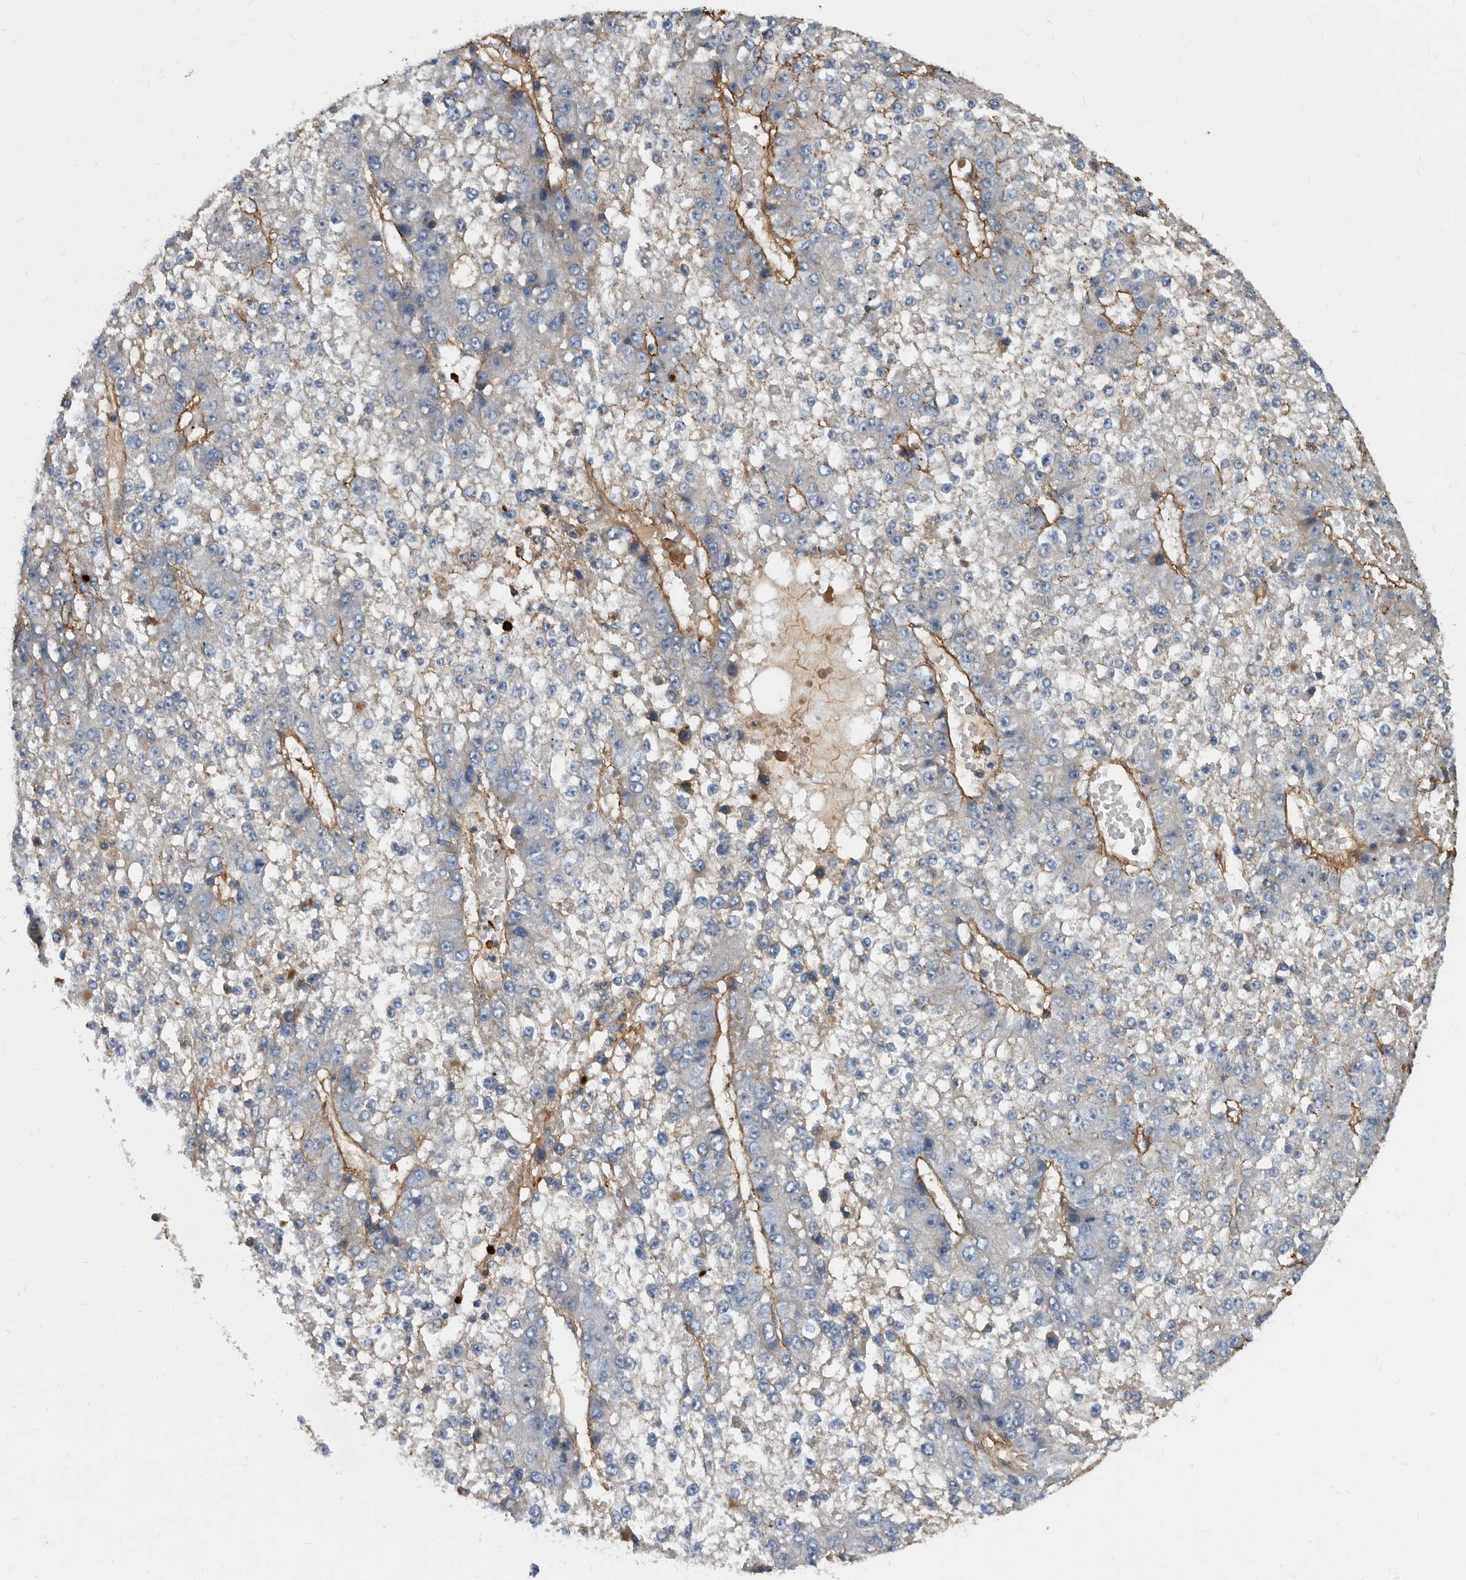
{"staining": {"intensity": "moderate", "quantity": "<25%", "location": "cytoplasmic/membranous"}, "tissue": "liver cancer", "cell_type": "Tumor cells", "image_type": "cancer", "snomed": [{"axis": "morphology", "description": "Carcinoma, Hepatocellular, NOS"}, {"axis": "topography", "description": "Liver"}], "caption": "Human hepatocellular carcinoma (liver) stained for a protein (brown) reveals moderate cytoplasmic/membranous positive expression in approximately <25% of tumor cells.", "gene": "PI15", "patient": {"sex": "female", "age": 73}}